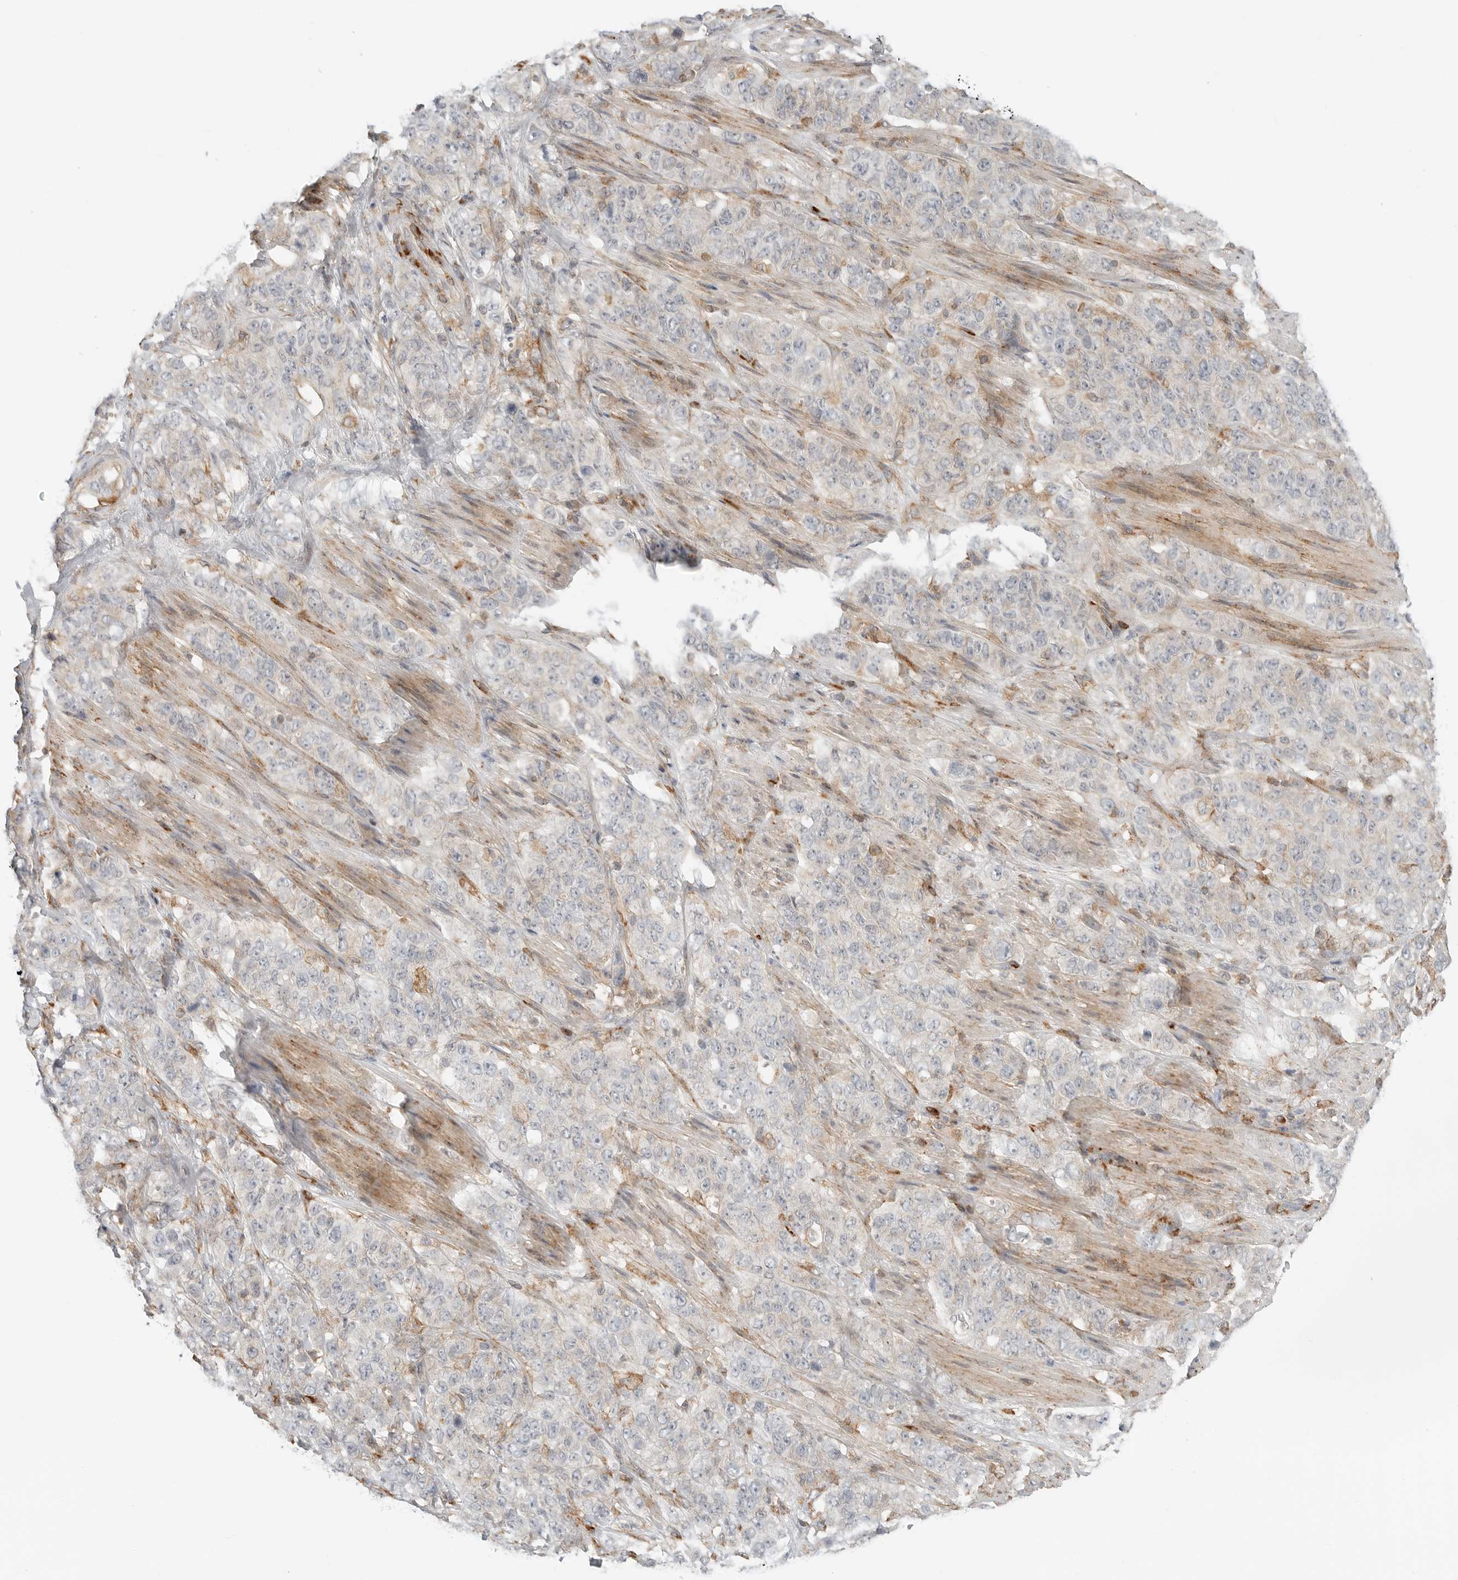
{"staining": {"intensity": "negative", "quantity": "none", "location": "none"}, "tissue": "stomach cancer", "cell_type": "Tumor cells", "image_type": "cancer", "snomed": [{"axis": "morphology", "description": "Adenocarcinoma, NOS"}, {"axis": "topography", "description": "Stomach"}], "caption": "Tumor cells show no significant expression in stomach cancer.", "gene": "C1QTNF1", "patient": {"sex": "male", "age": 48}}